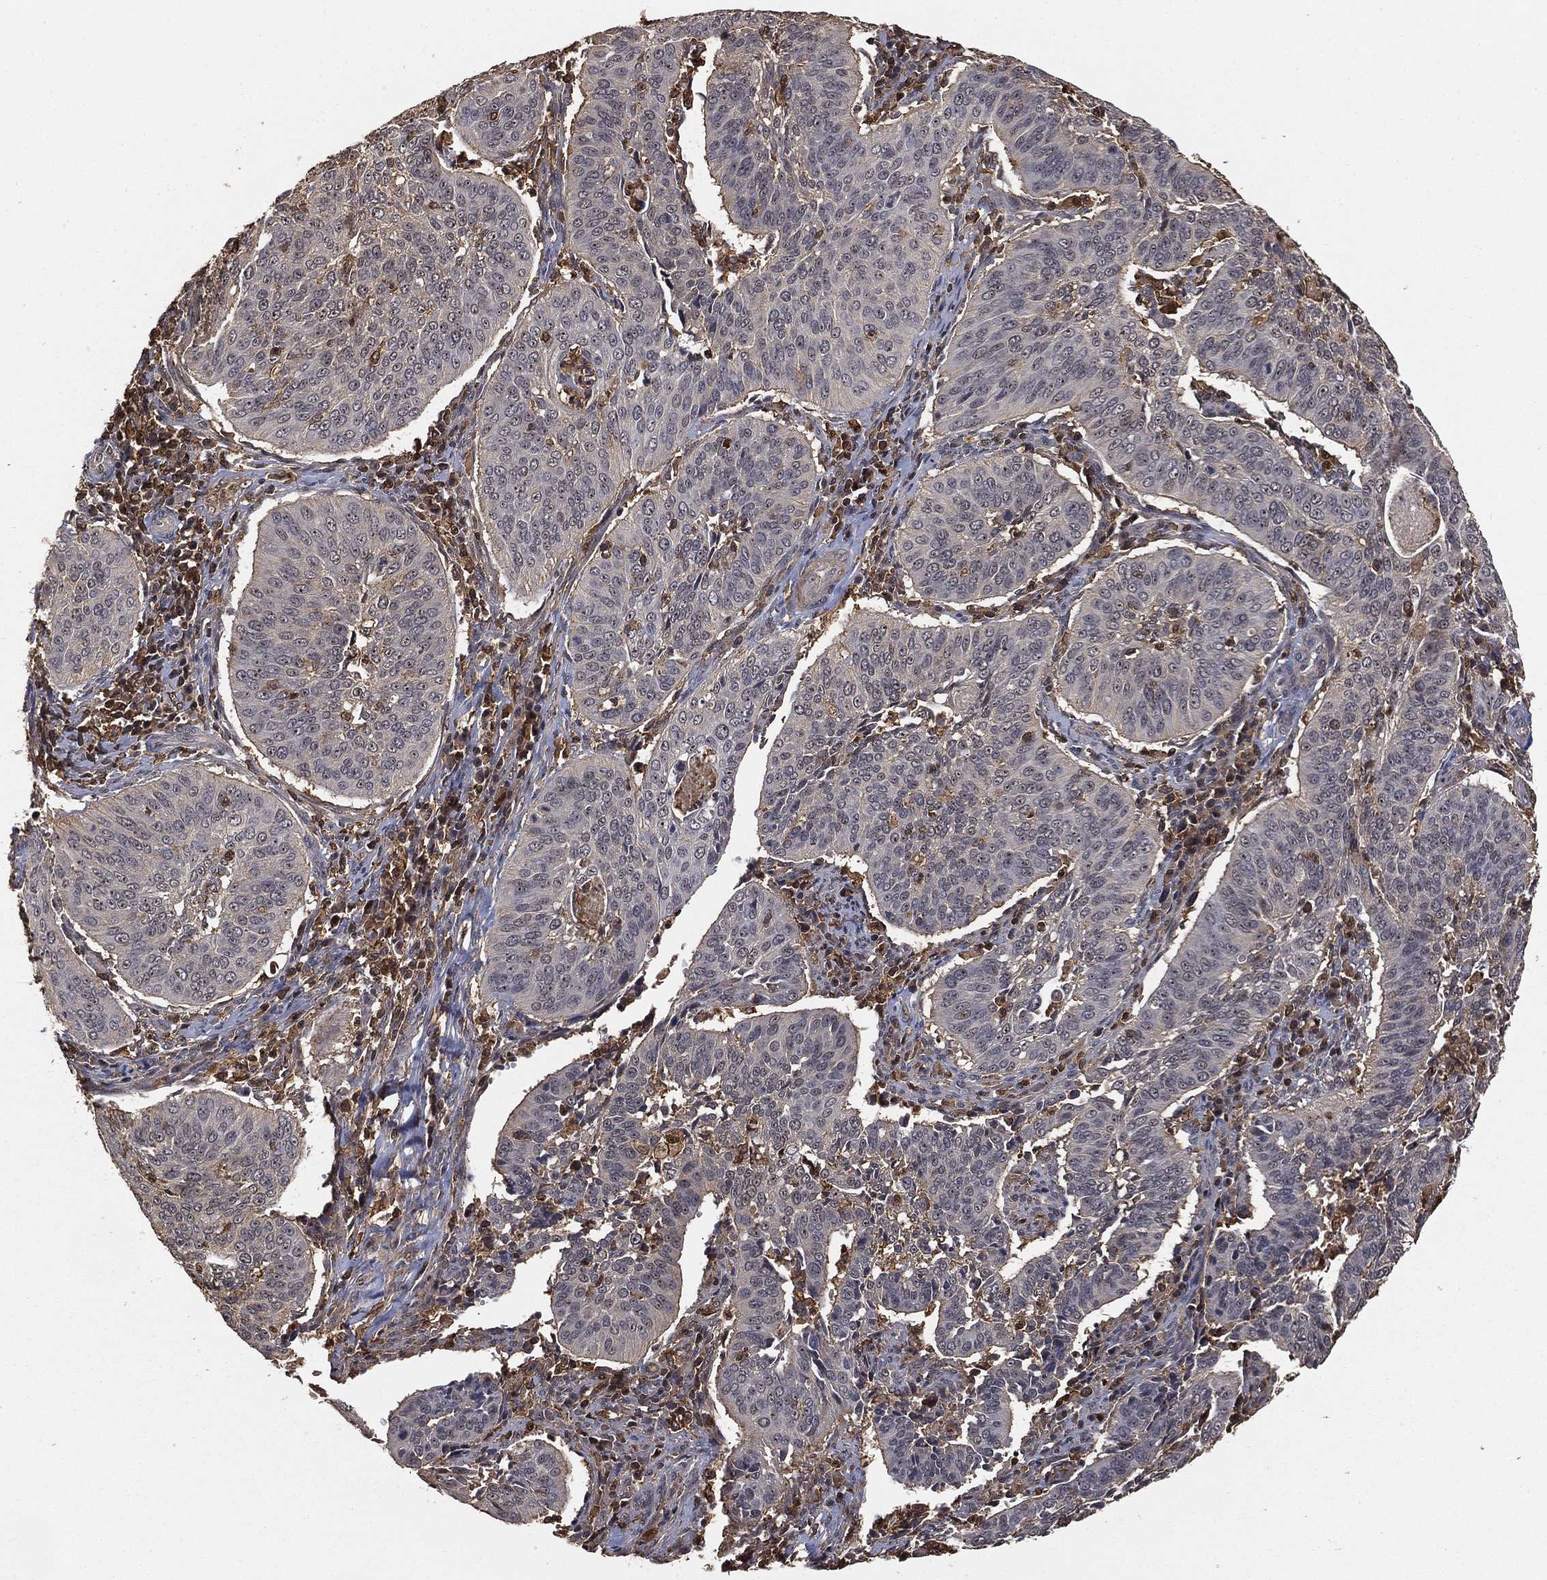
{"staining": {"intensity": "negative", "quantity": "none", "location": "none"}, "tissue": "cervical cancer", "cell_type": "Tumor cells", "image_type": "cancer", "snomed": [{"axis": "morphology", "description": "Normal tissue, NOS"}, {"axis": "morphology", "description": "Squamous cell carcinoma, NOS"}, {"axis": "topography", "description": "Cervix"}], "caption": "This is an immunohistochemistry (IHC) image of cervical squamous cell carcinoma. There is no positivity in tumor cells.", "gene": "CRYL1", "patient": {"sex": "female", "age": 39}}